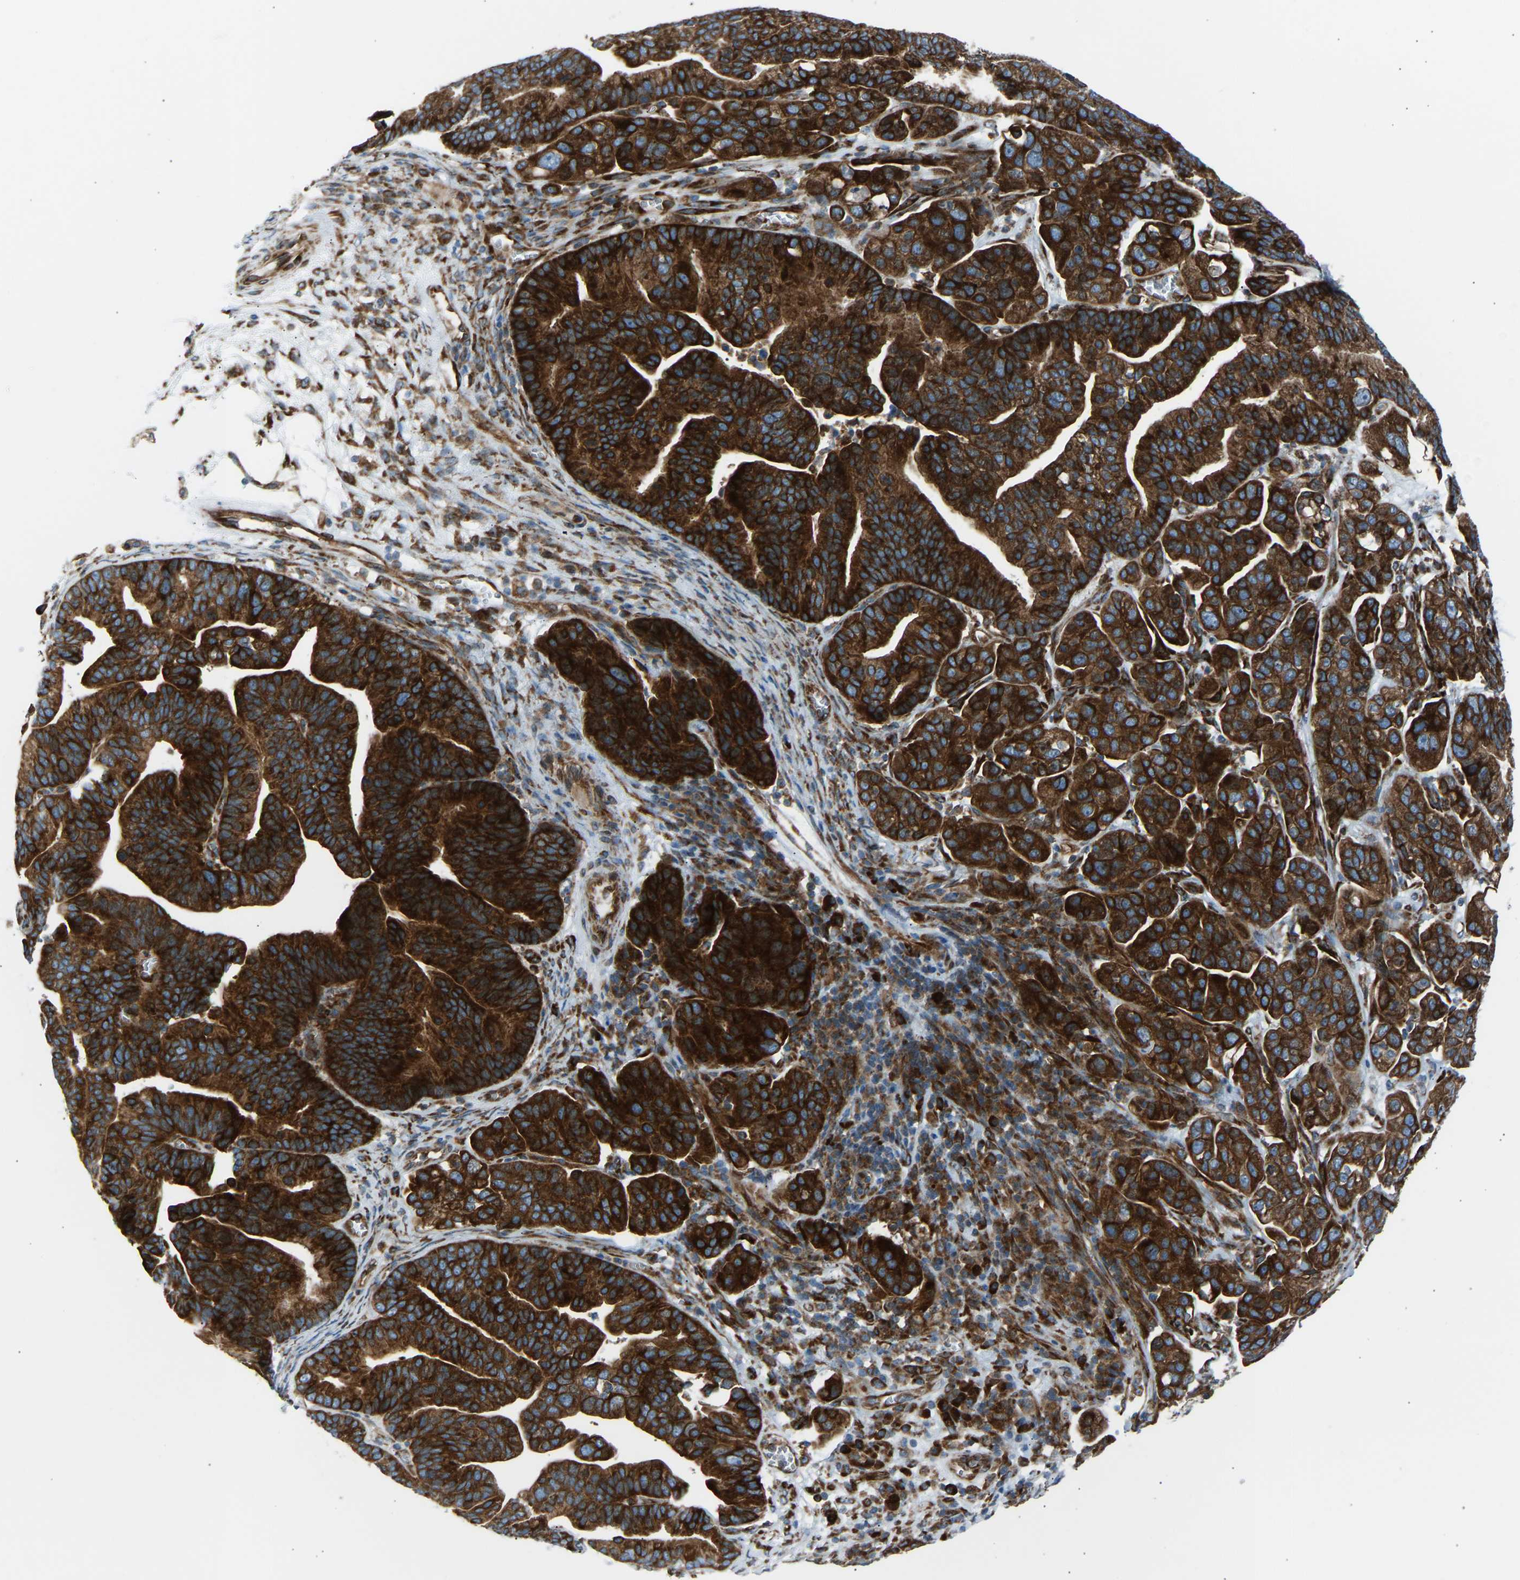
{"staining": {"intensity": "strong", "quantity": ">75%", "location": "cytoplasmic/membranous"}, "tissue": "ovarian cancer", "cell_type": "Tumor cells", "image_type": "cancer", "snomed": [{"axis": "morphology", "description": "Cystadenocarcinoma, serous, NOS"}, {"axis": "topography", "description": "Ovary"}], "caption": "The image demonstrates immunohistochemical staining of ovarian cancer (serous cystadenocarcinoma). There is strong cytoplasmic/membranous staining is present in approximately >75% of tumor cells. The protein of interest is stained brown, and the nuclei are stained in blue (DAB (3,3'-diaminobenzidine) IHC with brightfield microscopy, high magnification).", "gene": "VPS41", "patient": {"sex": "female", "age": 56}}